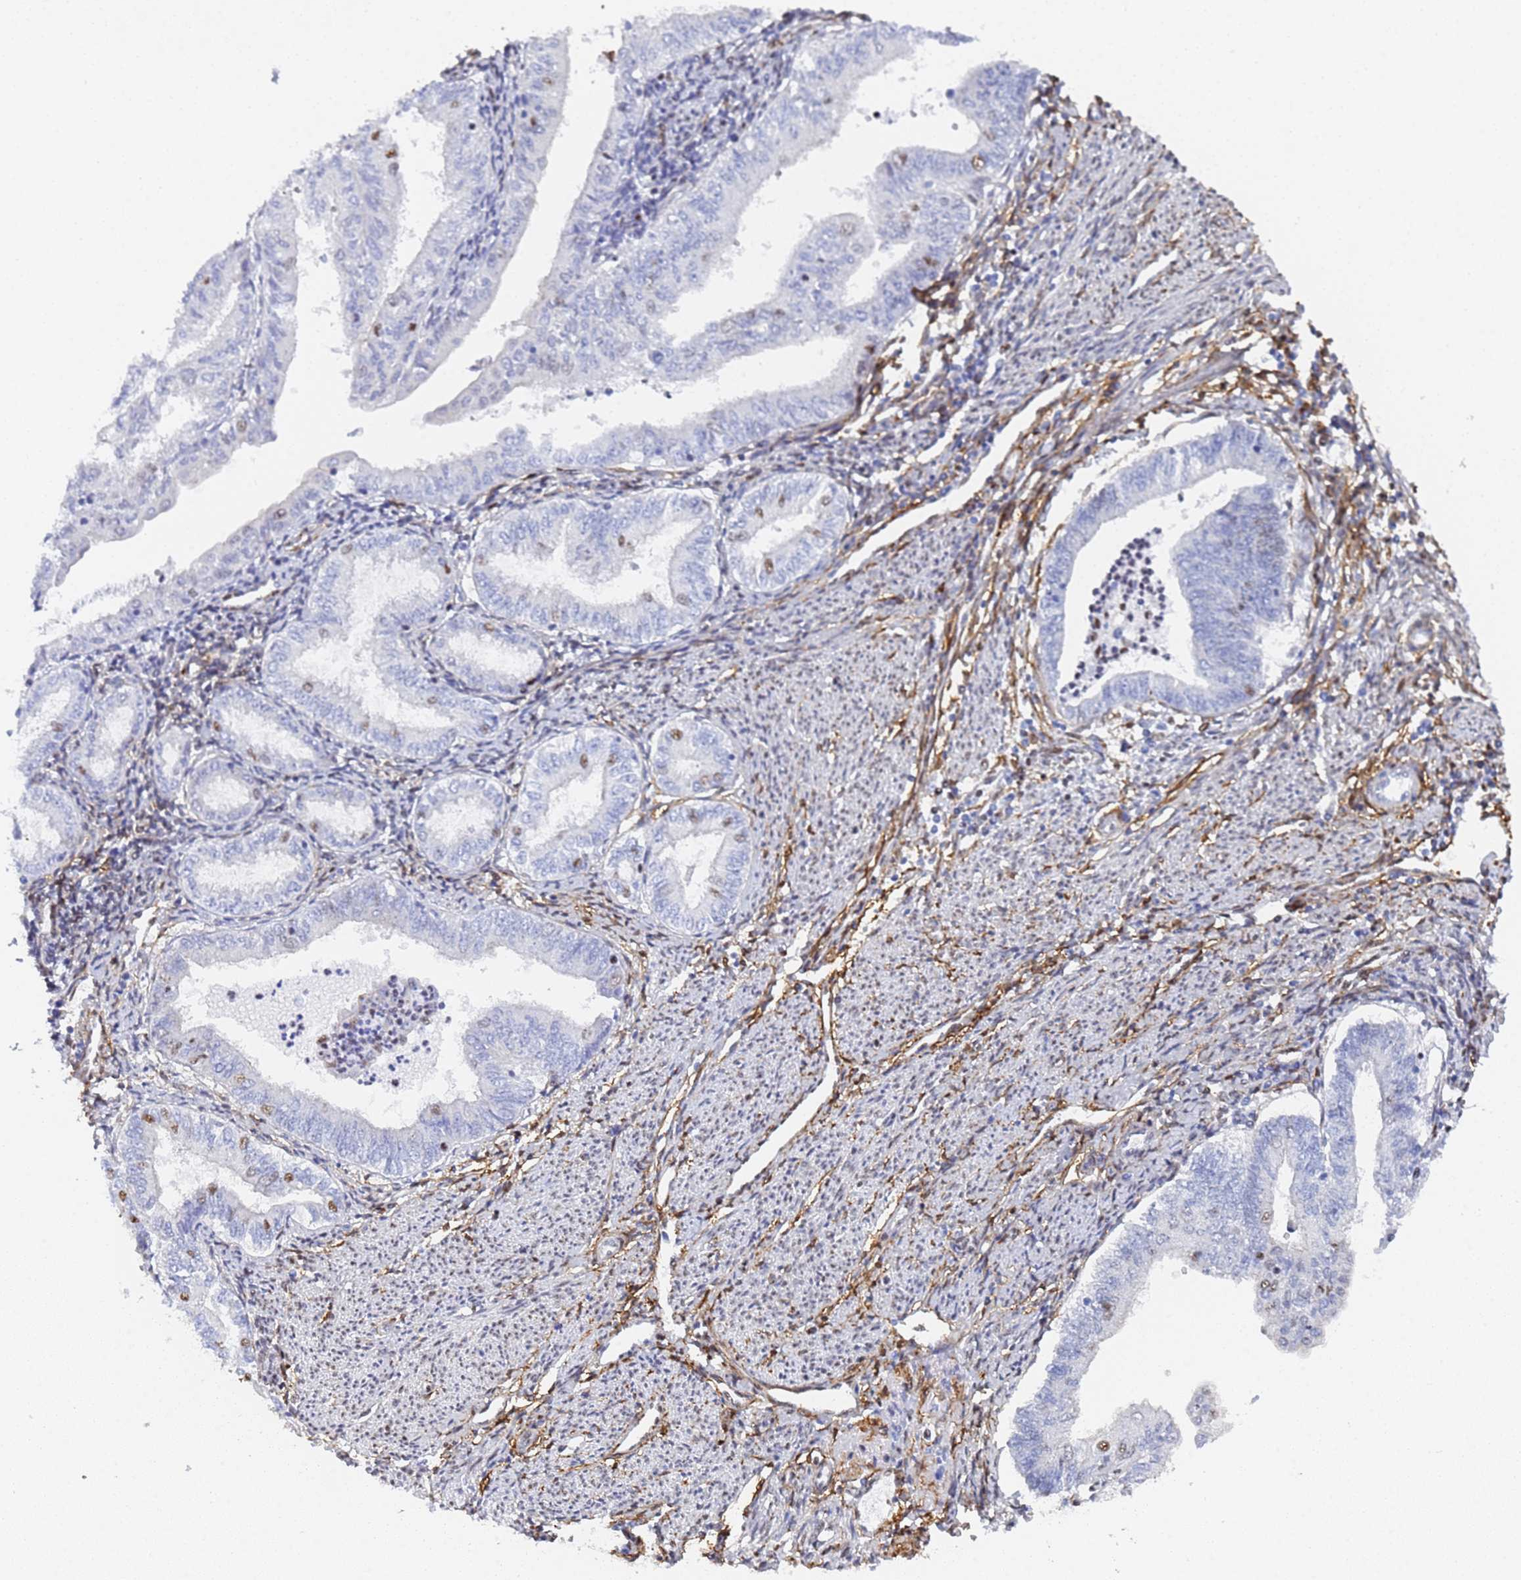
{"staining": {"intensity": "moderate", "quantity": "<25%", "location": "nuclear"}, "tissue": "endometrial cancer", "cell_type": "Tumor cells", "image_type": "cancer", "snomed": [{"axis": "morphology", "description": "Adenocarcinoma, NOS"}, {"axis": "topography", "description": "Endometrium"}], "caption": "Endometrial adenocarcinoma stained for a protein demonstrates moderate nuclear positivity in tumor cells.", "gene": "PRRT4", "patient": {"sex": "female", "age": 66}}